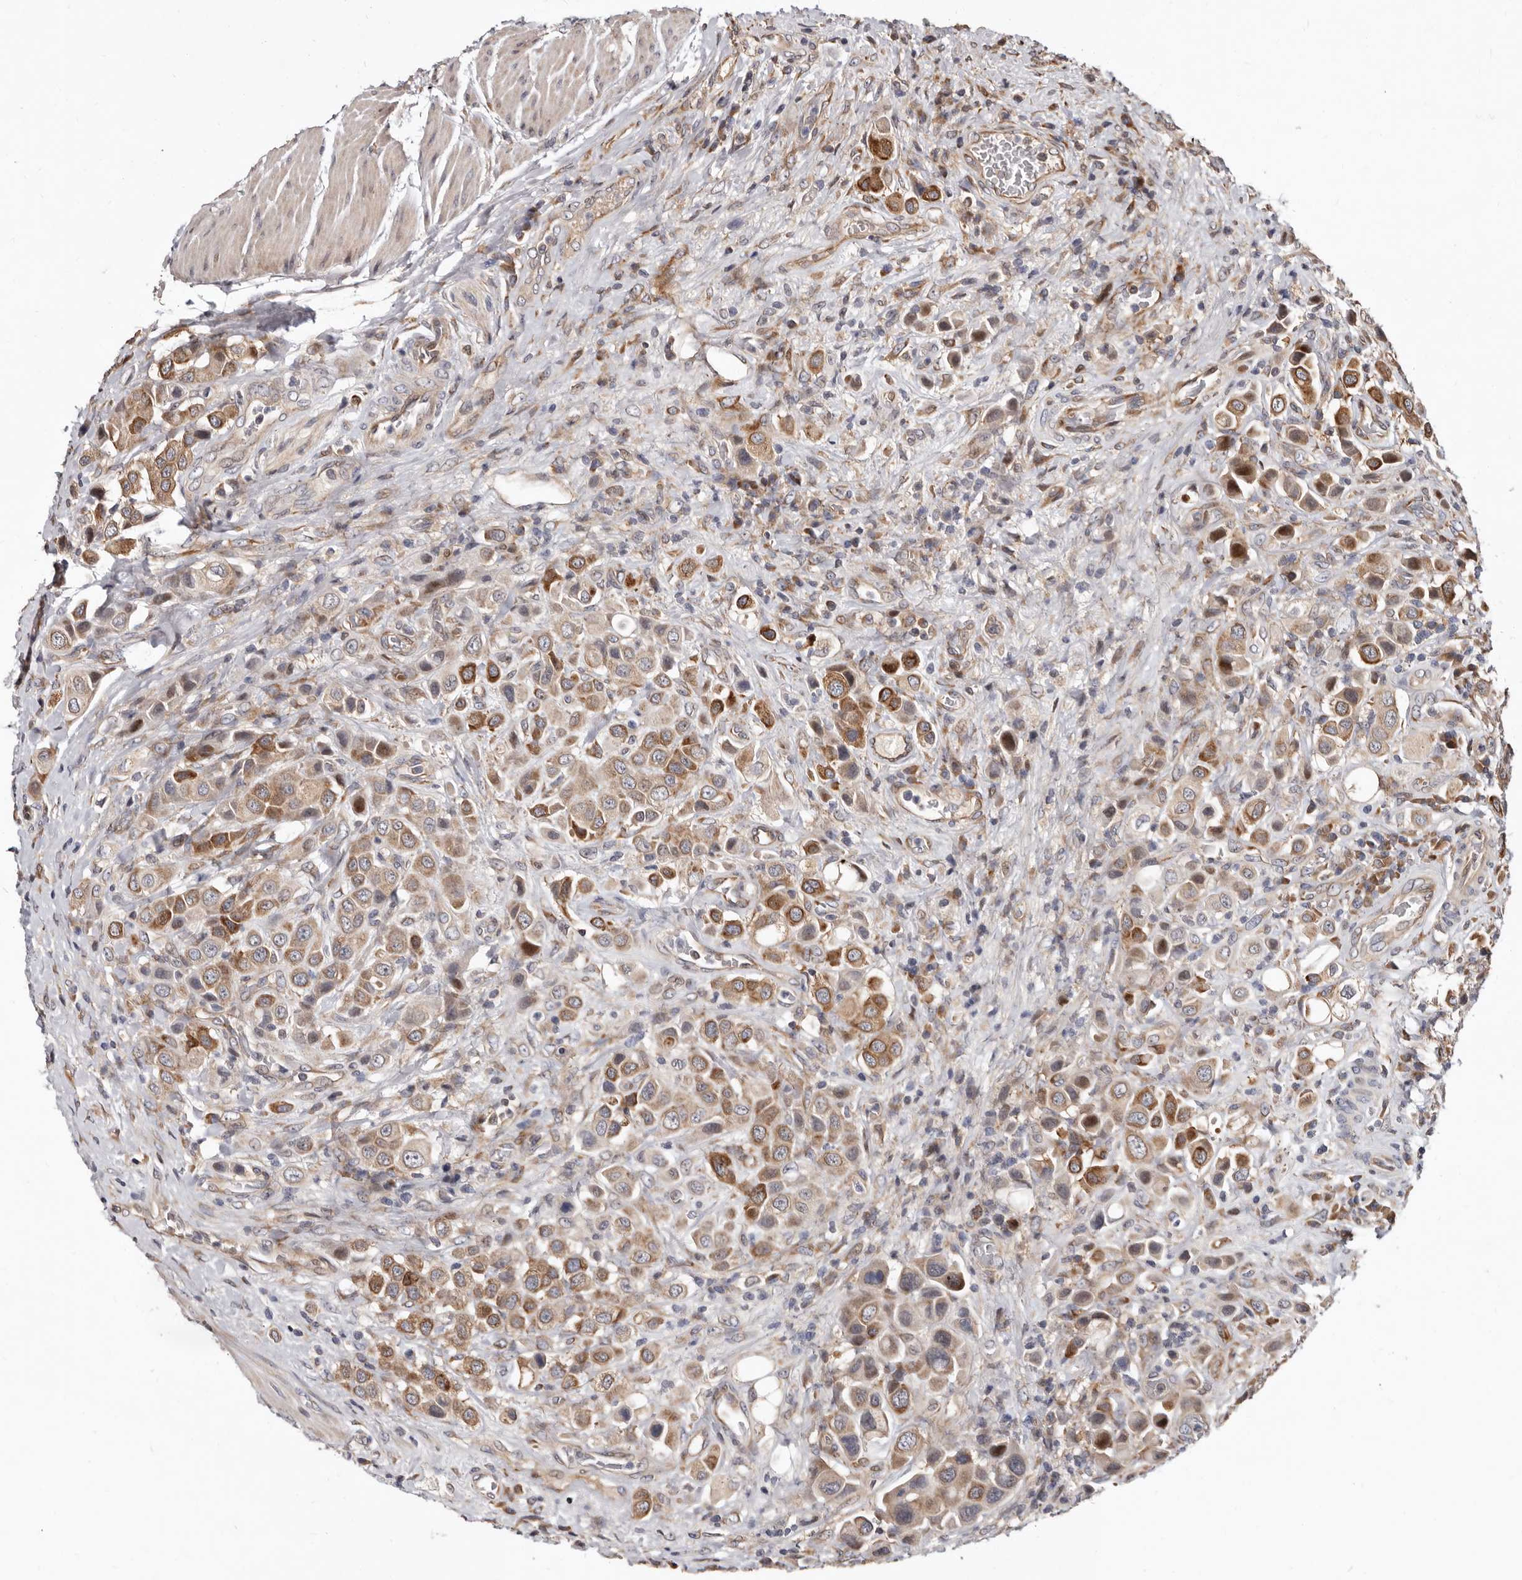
{"staining": {"intensity": "moderate", "quantity": ">75%", "location": "cytoplasmic/membranous"}, "tissue": "urothelial cancer", "cell_type": "Tumor cells", "image_type": "cancer", "snomed": [{"axis": "morphology", "description": "Urothelial carcinoma, High grade"}, {"axis": "topography", "description": "Urinary bladder"}], "caption": "Urothelial cancer stained for a protein reveals moderate cytoplasmic/membranous positivity in tumor cells.", "gene": "WEE2", "patient": {"sex": "male", "age": 50}}